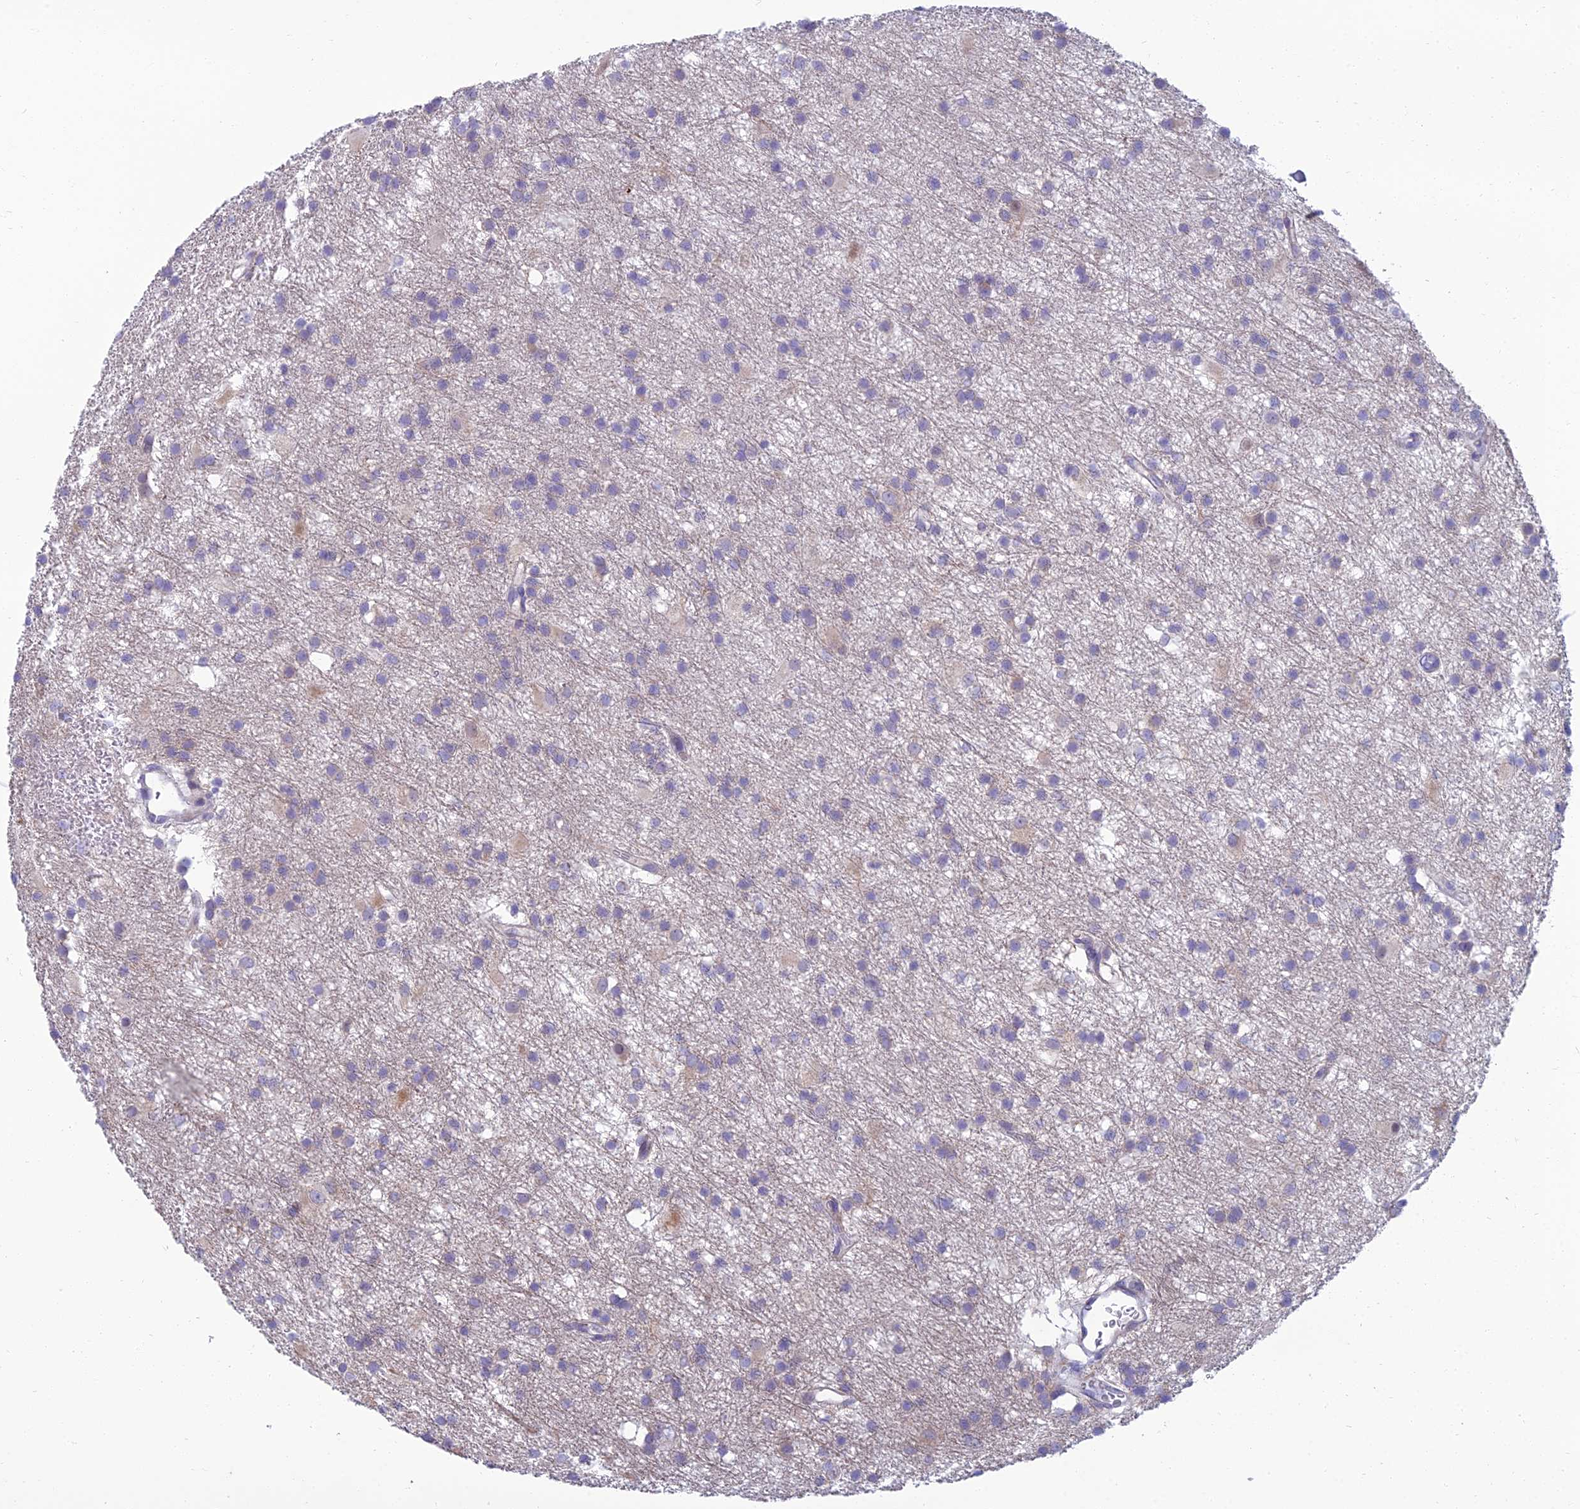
{"staining": {"intensity": "negative", "quantity": "none", "location": "none"}, "tissue": "glioma", "cell_type": "Tumor cells", "image_type": "cancer", "snomed": [{"axis": "morphology", "description": "Glioma, malignant, High grade"}, {"axis": "topography", "description": "Brain"}], "caption": "Human glioma stained for a protein using immunohistochemistry (IHC) exhibits no positivity in tumor cells.", "gene": "SPTLC3", "patient": {"sex": "male", "age": 77}}